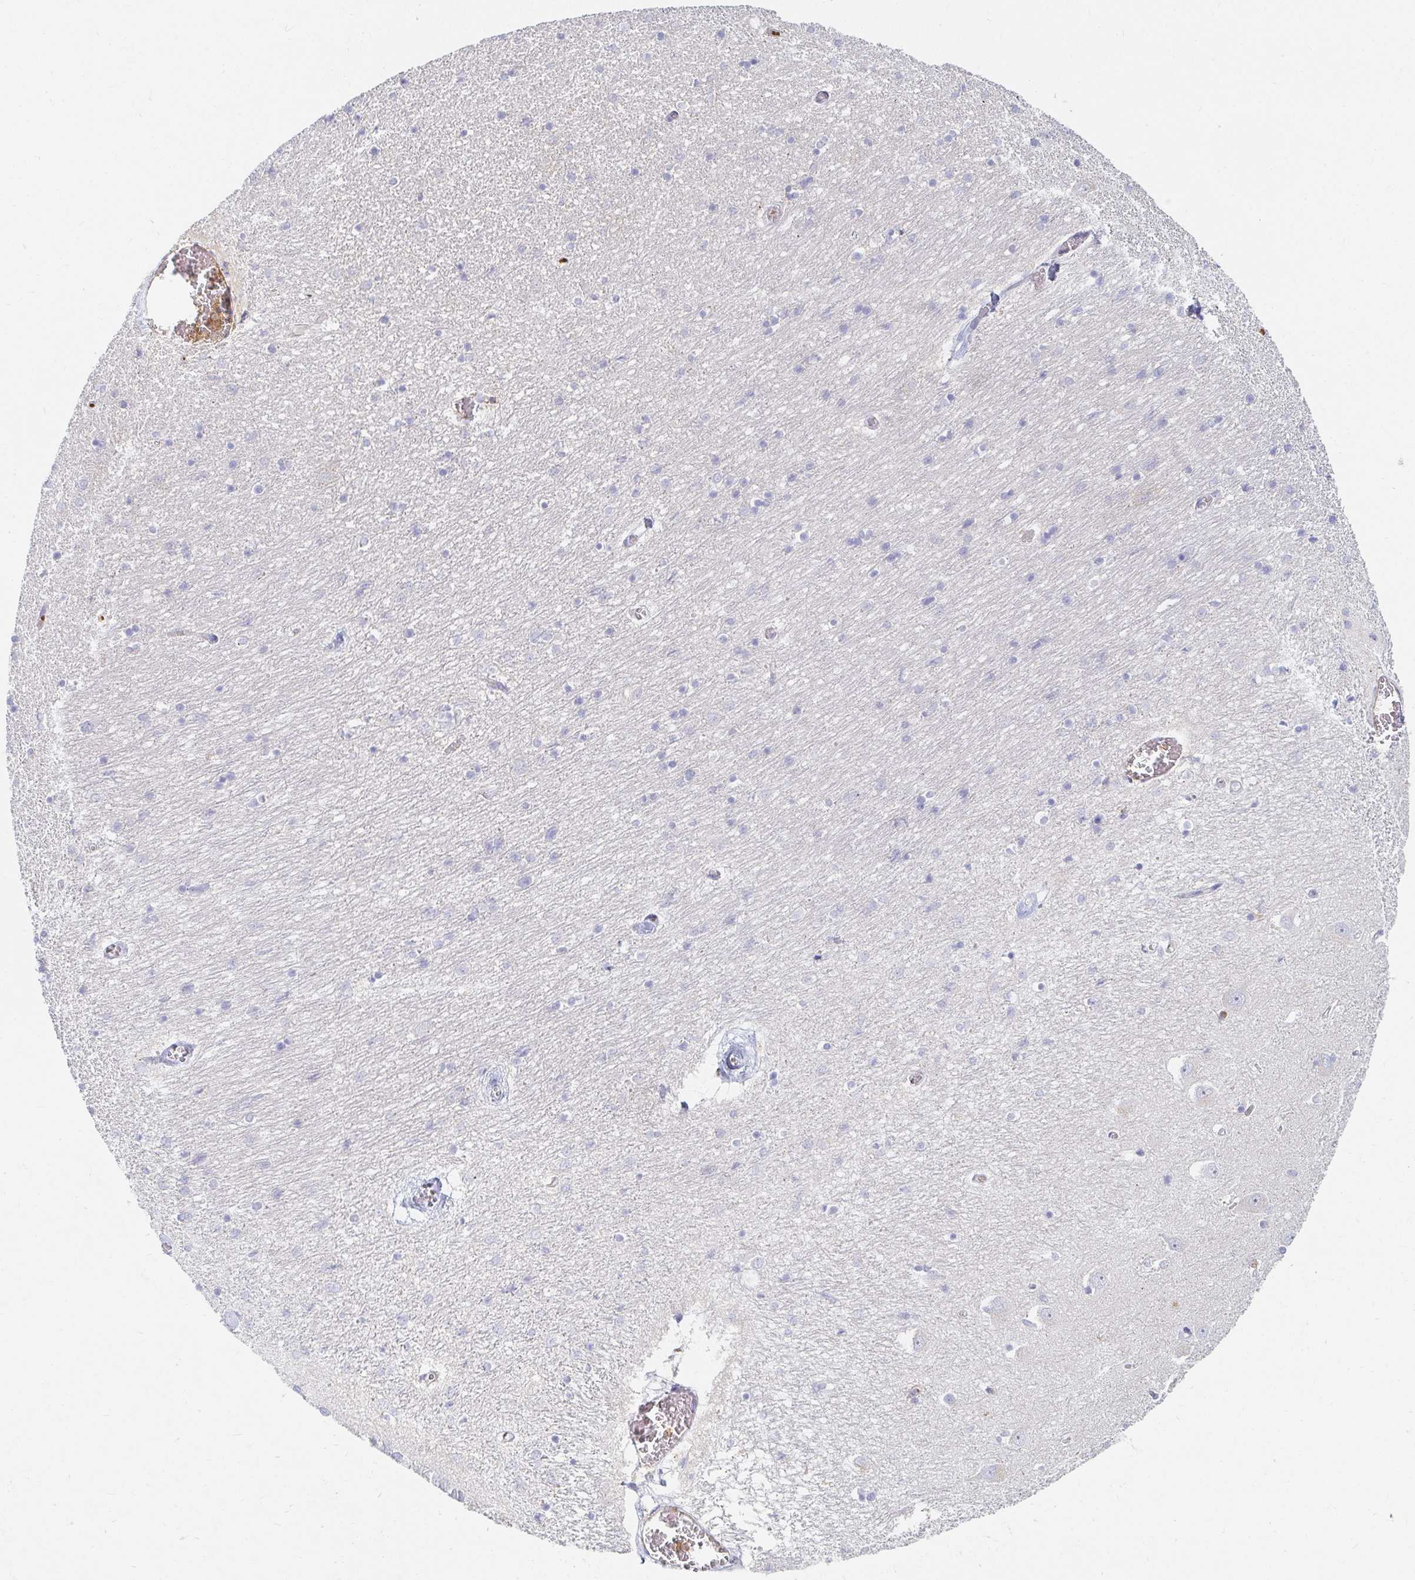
{"staining": {"intensity": "negative", "quantity": "none", "location": "none"}, "tissue": "caudate", "cell_type": "Glial cells", "image_type": "normal", "snomed": [{"axis": "morphology", "description": "Normal tissue, NOS"}, {"axis": "topography", "description": "Lateral ventricle wall"}, {"axis": "topography", "description": "Hippocampus"}], "caption": "DAB (3,3'-diaminobenzidine) immunohistochemical staining of benign human caudate reveals no significant expression in glial cells. Nuclei are stained in blue.", "gene": "TSPAN19", "patient": {"sex": "female", "age": 63}}